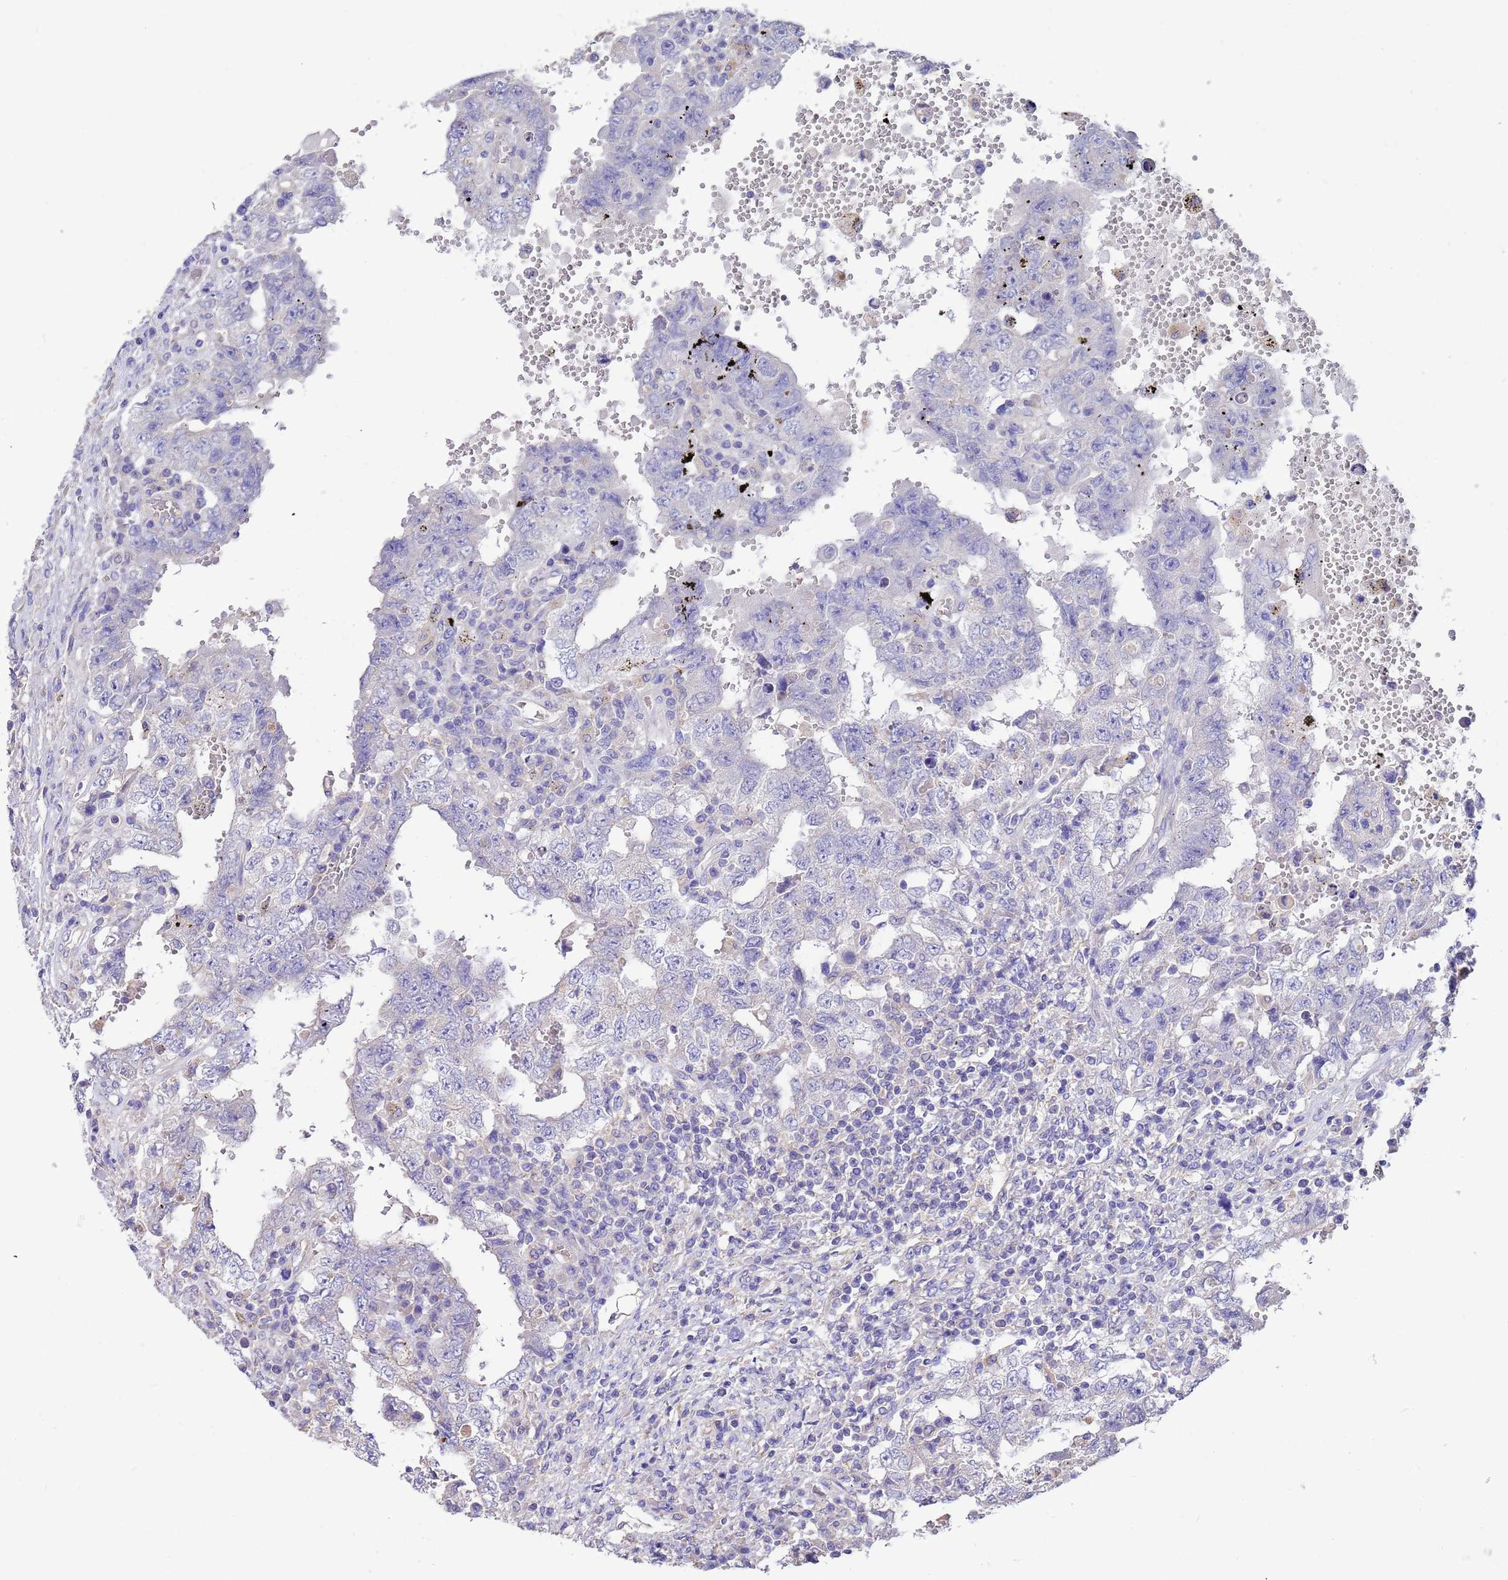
{"staining": {"intensity": "negative", "quantity": "none", "location": "none"}, "tissue": "testis cancer", "cell_type": "Tumor cells", "image_type": "cancer", "snomed": [{"axis": "morphology", "description": "Carcinoma, Embryonal, NOS"}, {"axis": "topography", "description": "Testis"}], "caption": "The micrograph exhibits no significant positivity in tumor cells of testis cancer (embryonal carcinoma).", "gene": "SRL", "patient": {"sex": "male", "age": 26}}